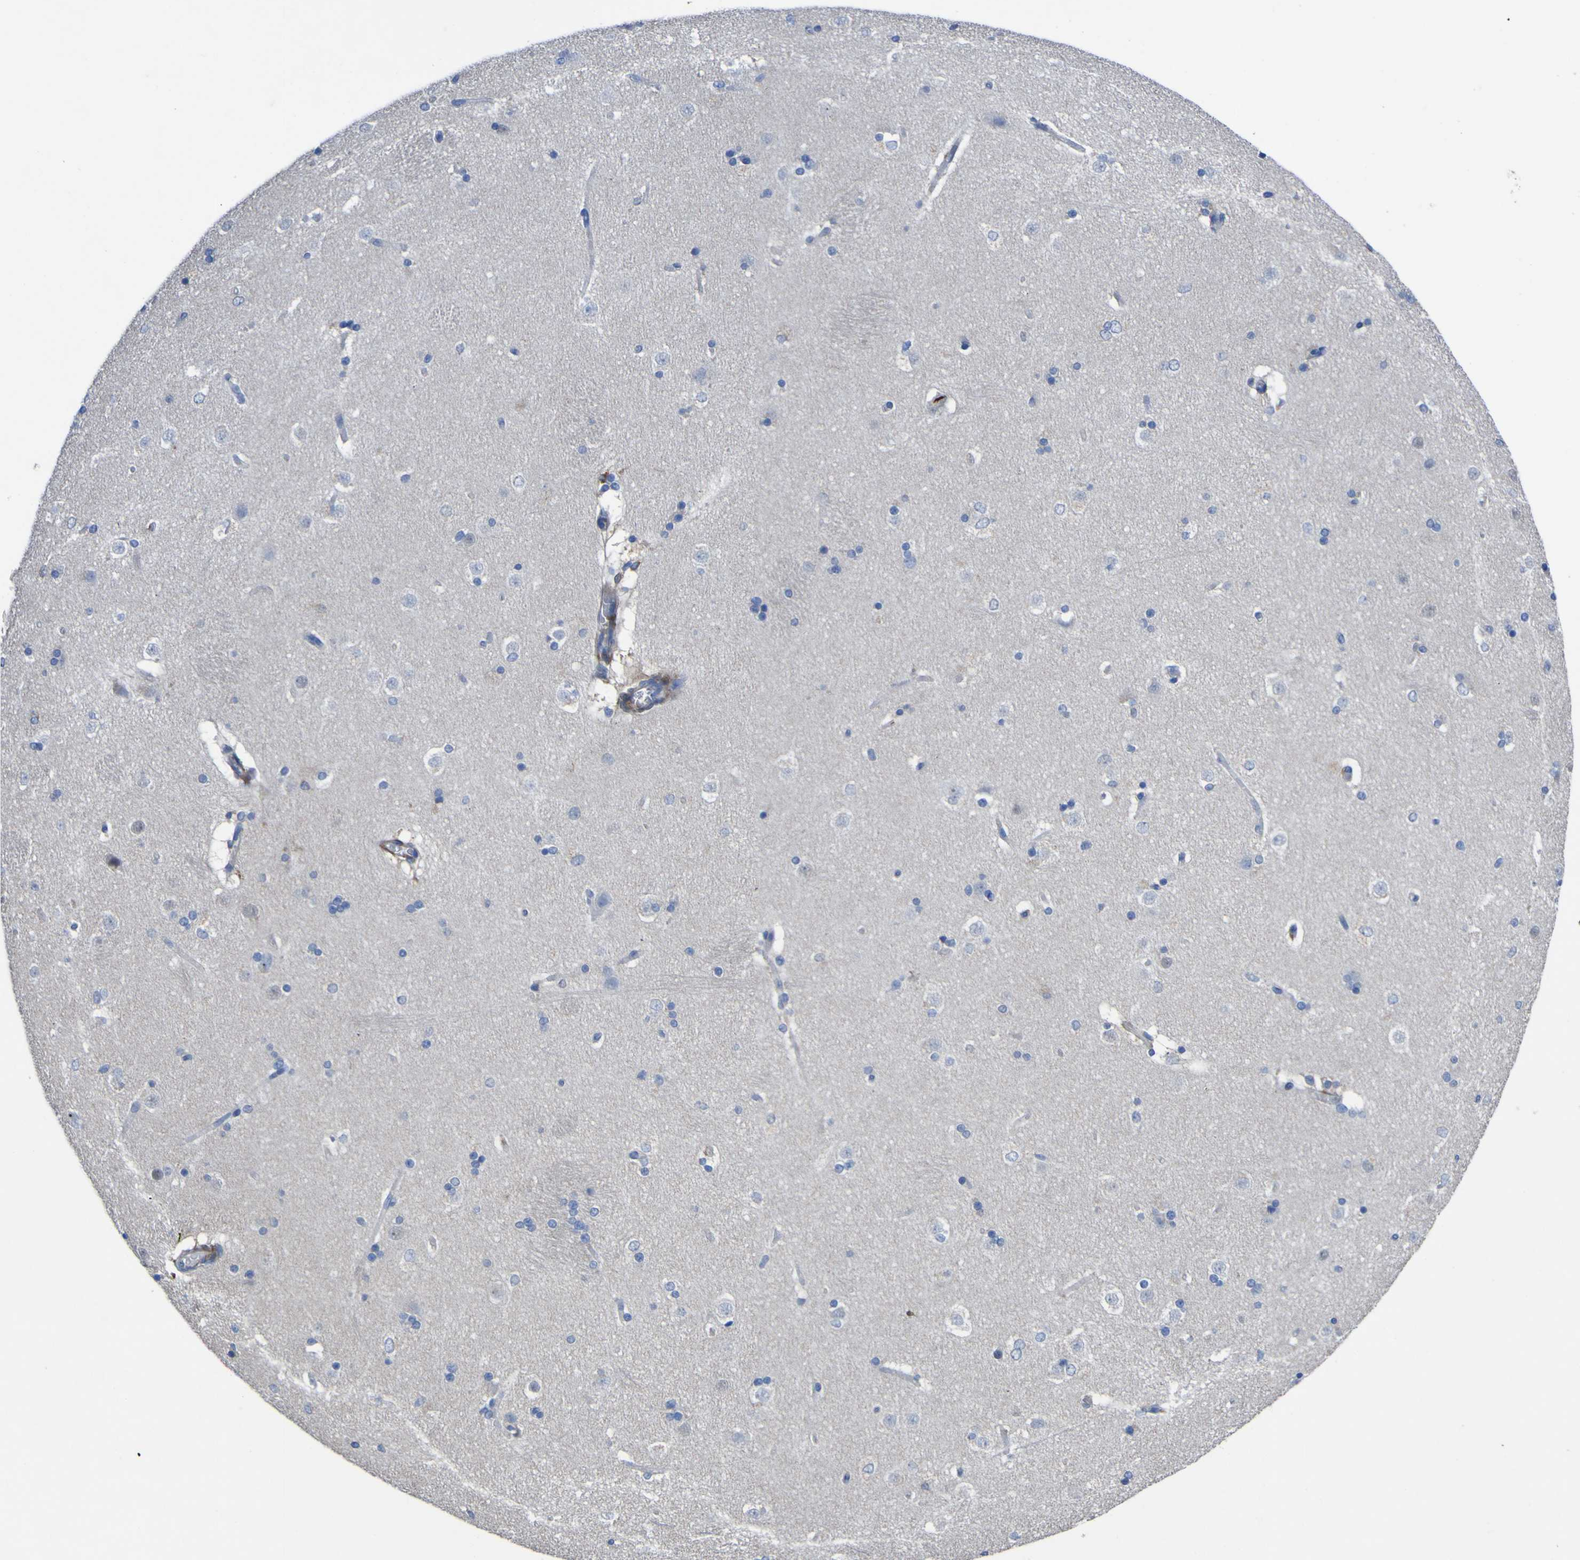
{"staining": {"intensity": "negative", "quantity": "none", "location": "none"}, "tissue": "caudate", "cell_type": "Glial cells", "image_type": "normal", "snomed": [{"axis": "morphology", "description": "Normal tissue, NOS"}, {"axis": "topography", "description": "Lateral ventricle wall"}], "caption": "DAB (3,3'-diaminobenzidine) immunohistochemical staining of unremarkable human caudate shows no significant expression in glial cells.", "gene": "AGO4", "patient": {"sex": "female", "age": 19}}